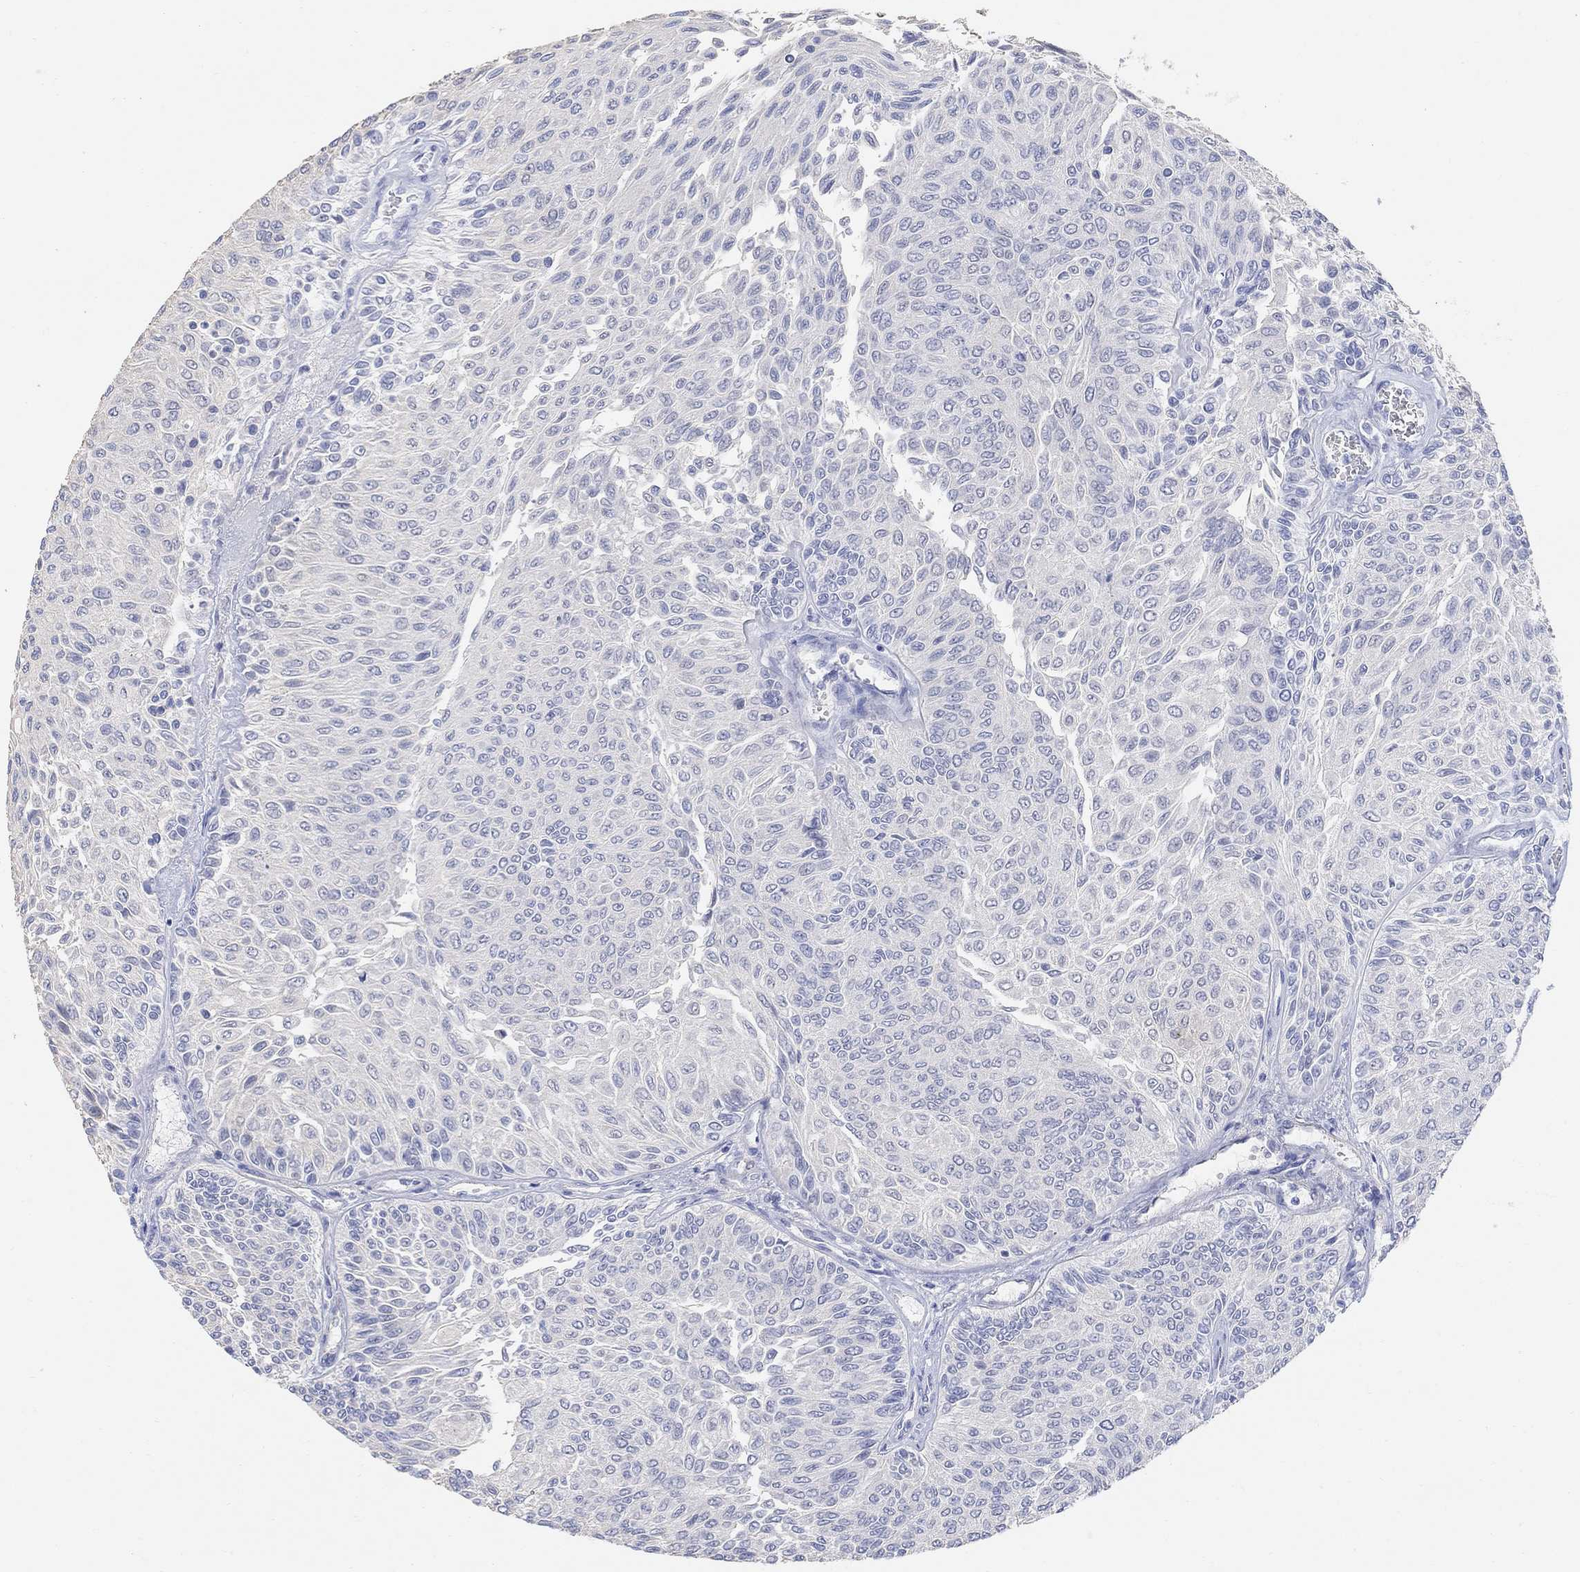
{"staining": {"intensity": "negative", "quantity": "none", "location": "none"}, "tissue": "urothelial cancer", "cell_type": "Tumor cells", "image_type": "cancer", "snomed": [{"axis": "morphology", "description": "Urothelial carcinoma, Low grade"}, {"axis": "topography", "description": "Ureter, NOS"}, {"axis": "topography", "description": "Urinary bladder"}], "caption": "Immunohistochemical staining of urothelial cancer reveals no significant expression in tumor cells.", "gene": "TYR", "patient": {"sex": "male", "age": 78}}